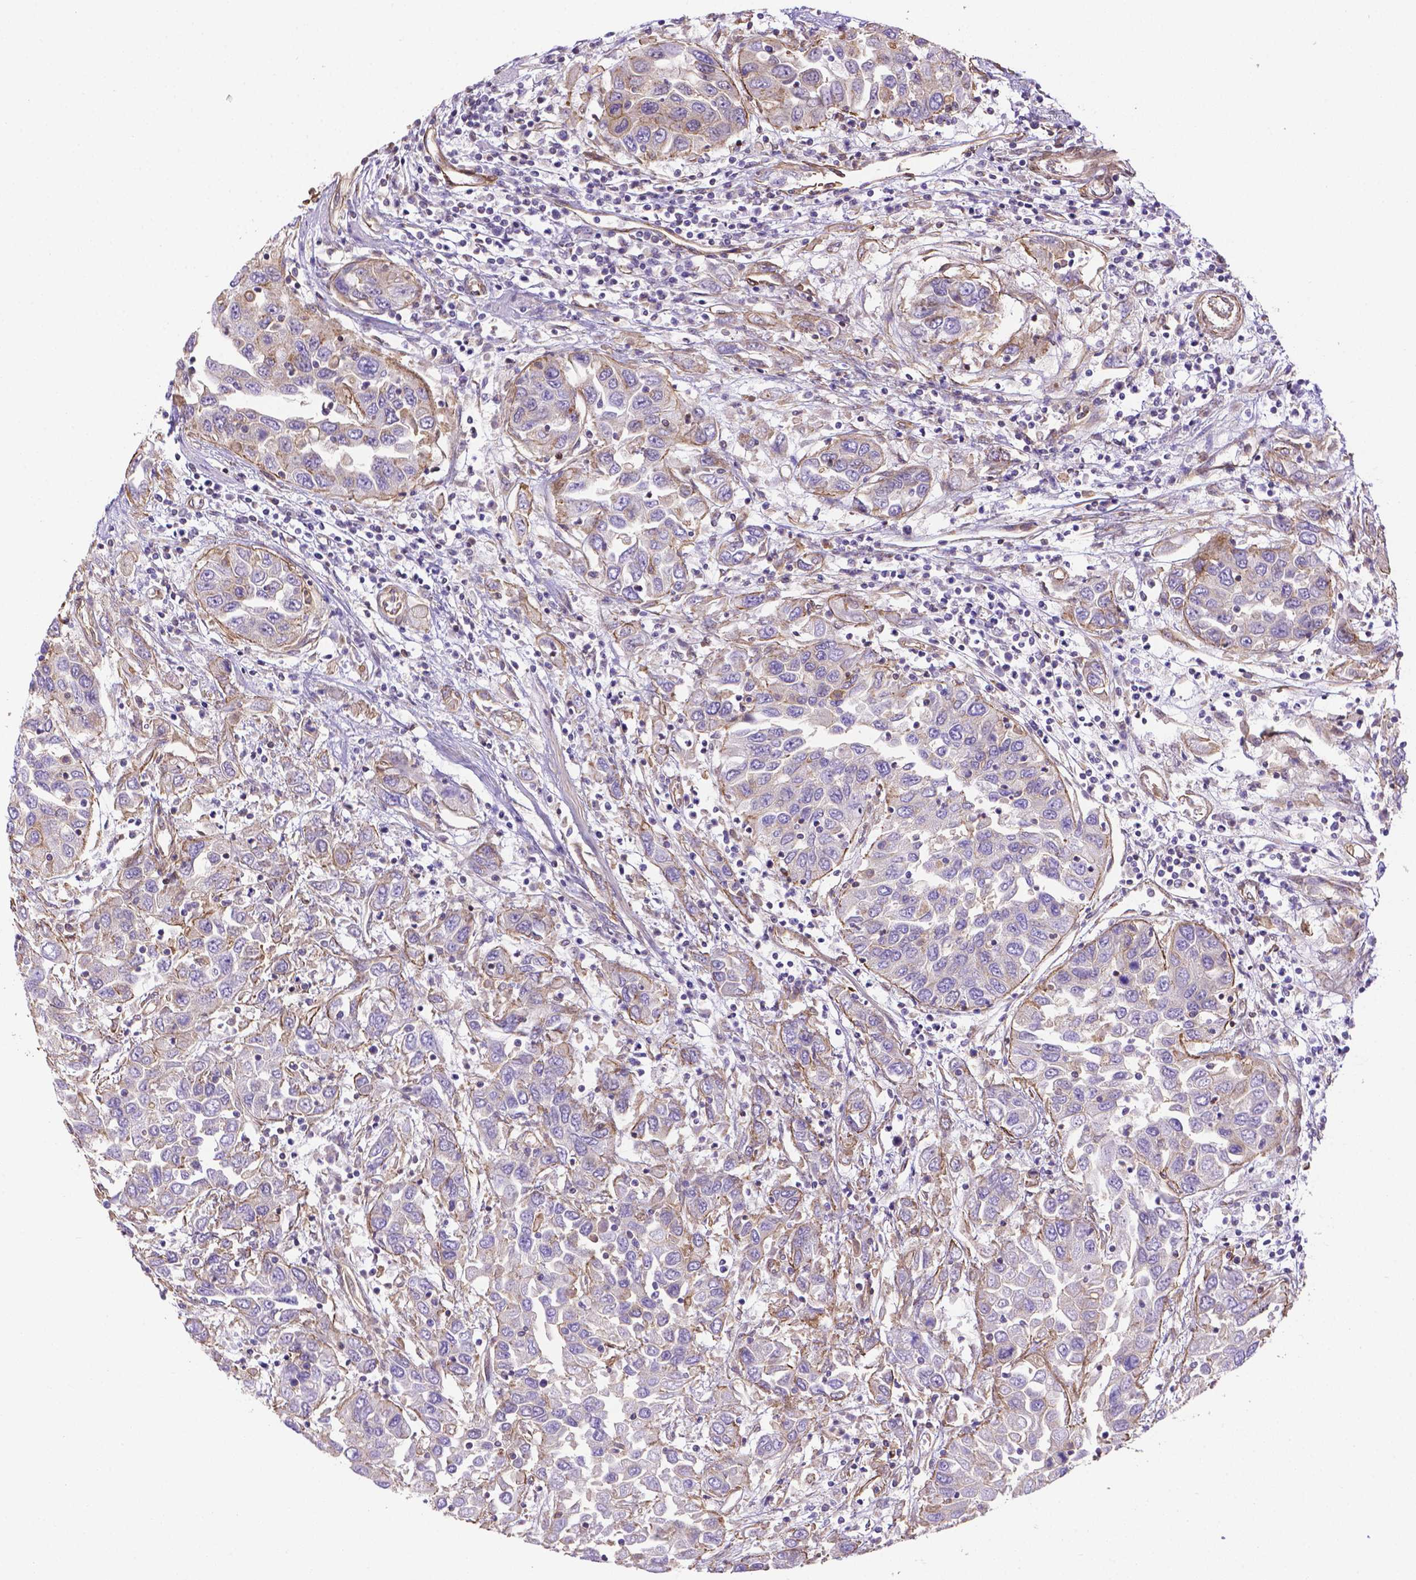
{"staining": {"intensity": "negative", "quantity": "none", "location": "none"}, "tissue": "urothelial cancer", "cell_type": "Tumor cells", "image_type": "cancer", "snomed": [{"axis": "morphology", "description": "Urothelial carcinoma, High grade"}, {"axis": "topography", "description": "Urinary bladder"}], "caption": "Human high-grade urothelial carcinoma stained for a protein using IHC reveals no expression in tumor cells.", "gene": "YAP1", "patient": {"sex": "male", "age": 76}}